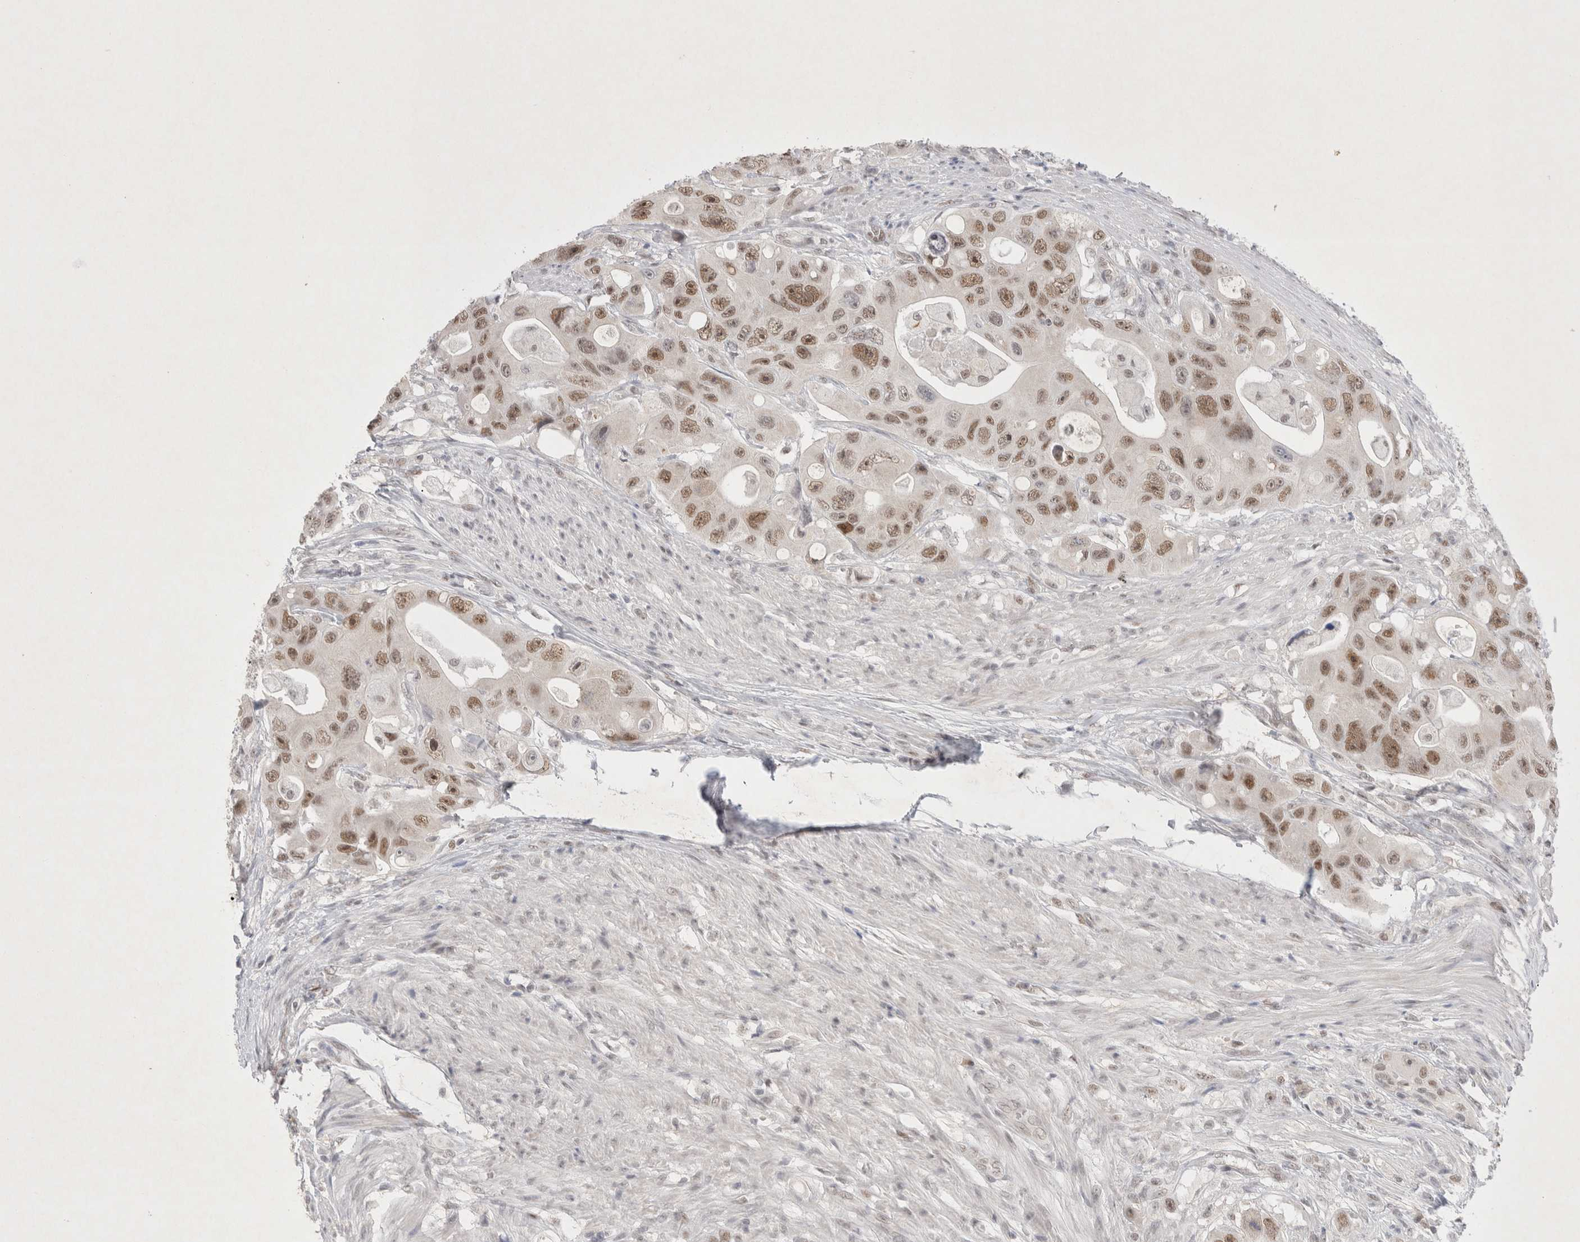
{"staining": {"intensity": "moderate", "quantity": ">75%", "location": "nuclear"}, "tissue": "colorectal cancer", "cell_type": "Tumor cells", "image_type": "cancer", "snomed": [{"axis": "morphology", "description": "Adenocarcinoma, NOS"}, {"axis": "topography", "description": "Colon"}], "caption": "Adenocarcinoma (colorectal) stained with a protein marker reveals moderate staining in tumor cells.", "gene": "RECQL4", "patient": {"sex": "female", "age": 46}}